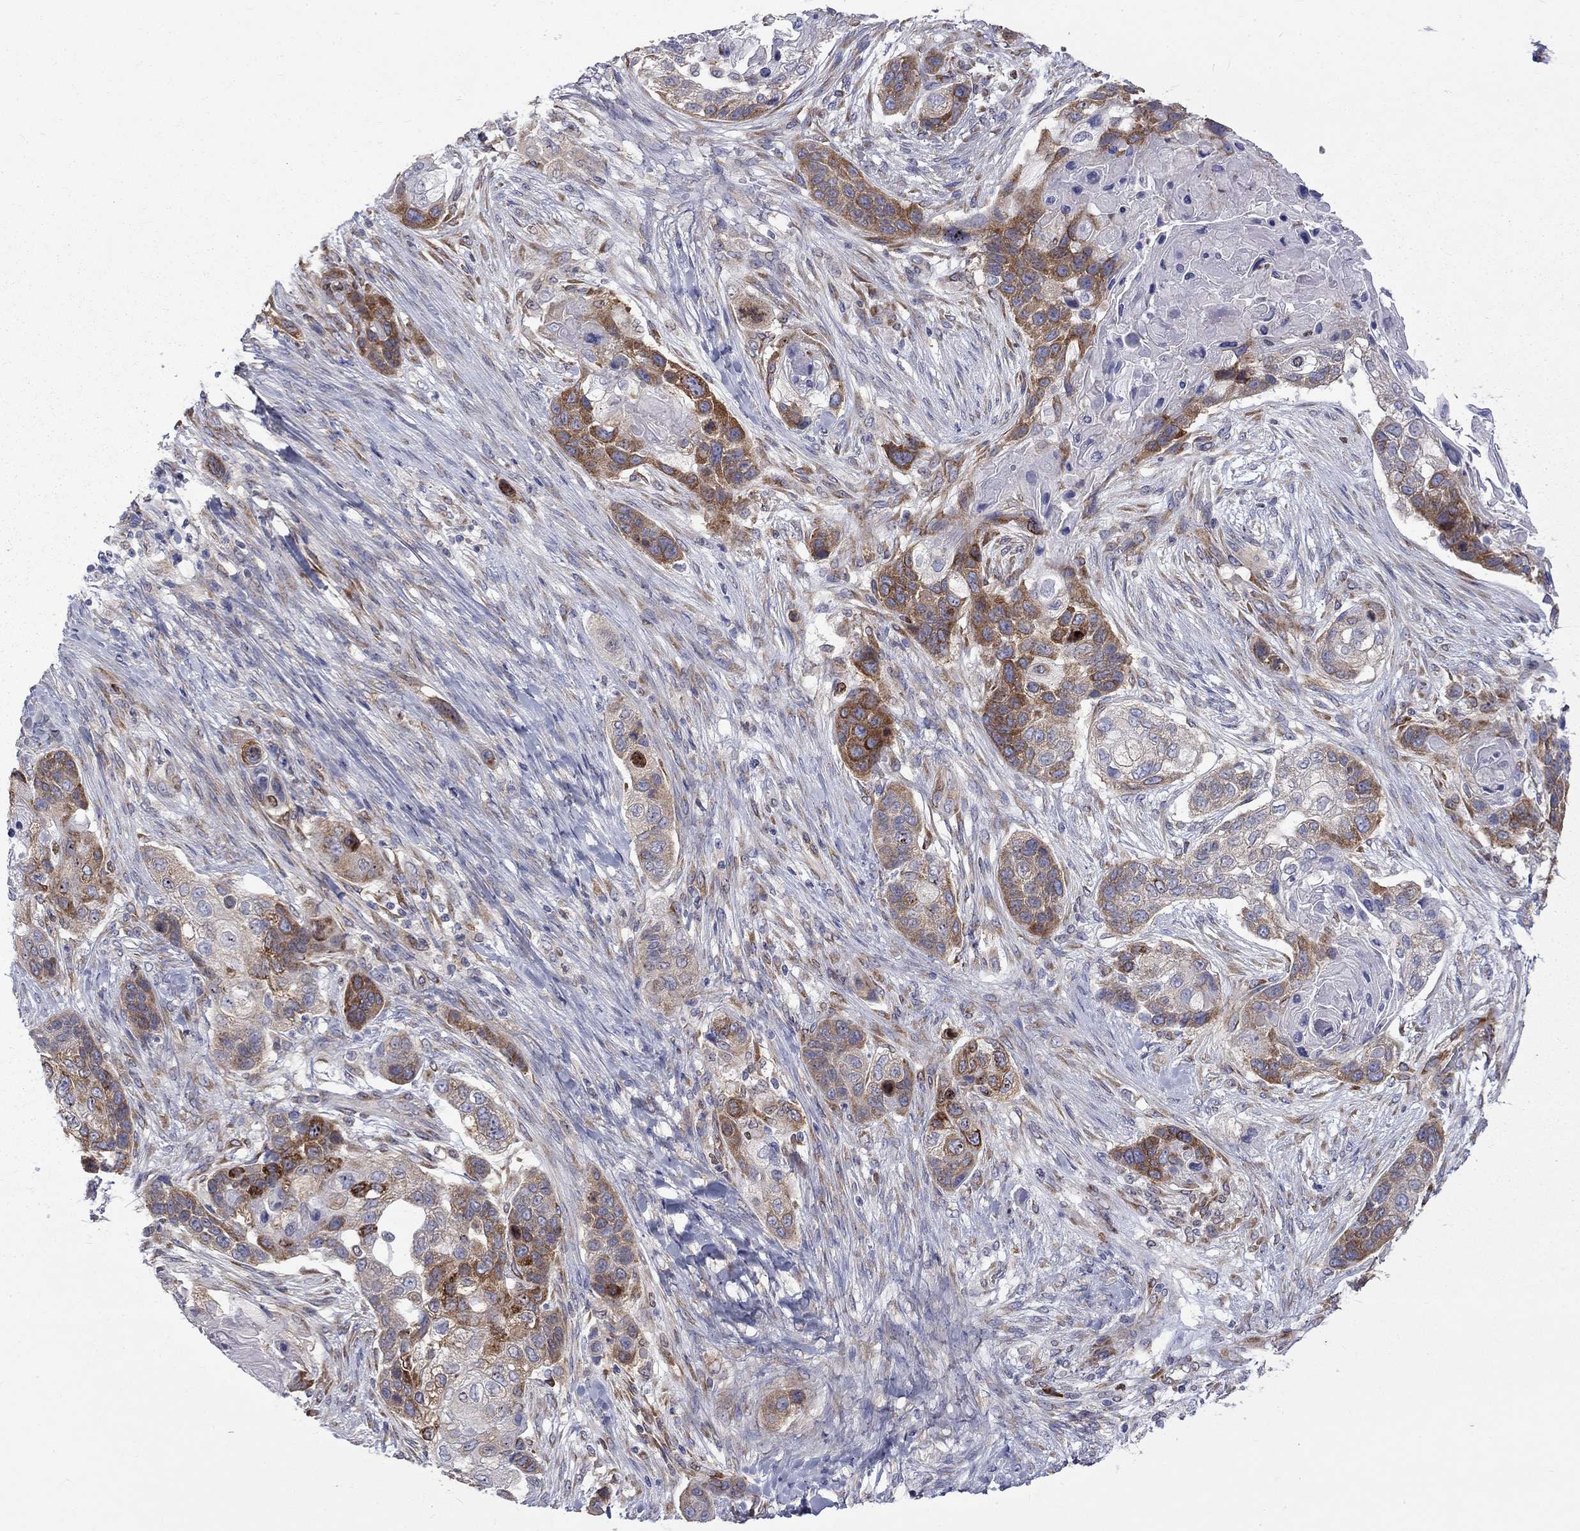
{"staining": {"intensity": "moderate", "quantity": ">75%", "location": "cytoplasmic/membranous"}, "tissue": "lung cancer", "cell_type": "Tumor cells", "image_type": "cancer", "snomed": [{"axis": "morphology", "description": "Squamous cell carcinoma, NOS"}, {"axis": "topography", "description": "Lung"}], "caption": "Lung squamous cell carcinoma stained with immunohistochemistry (IHC) reveals moderate cytoplasmic/membranous staining in approximately >75% of tumor cells.", "gene": "PABPC4", "patient": {"sex": "male", "age": 69}}